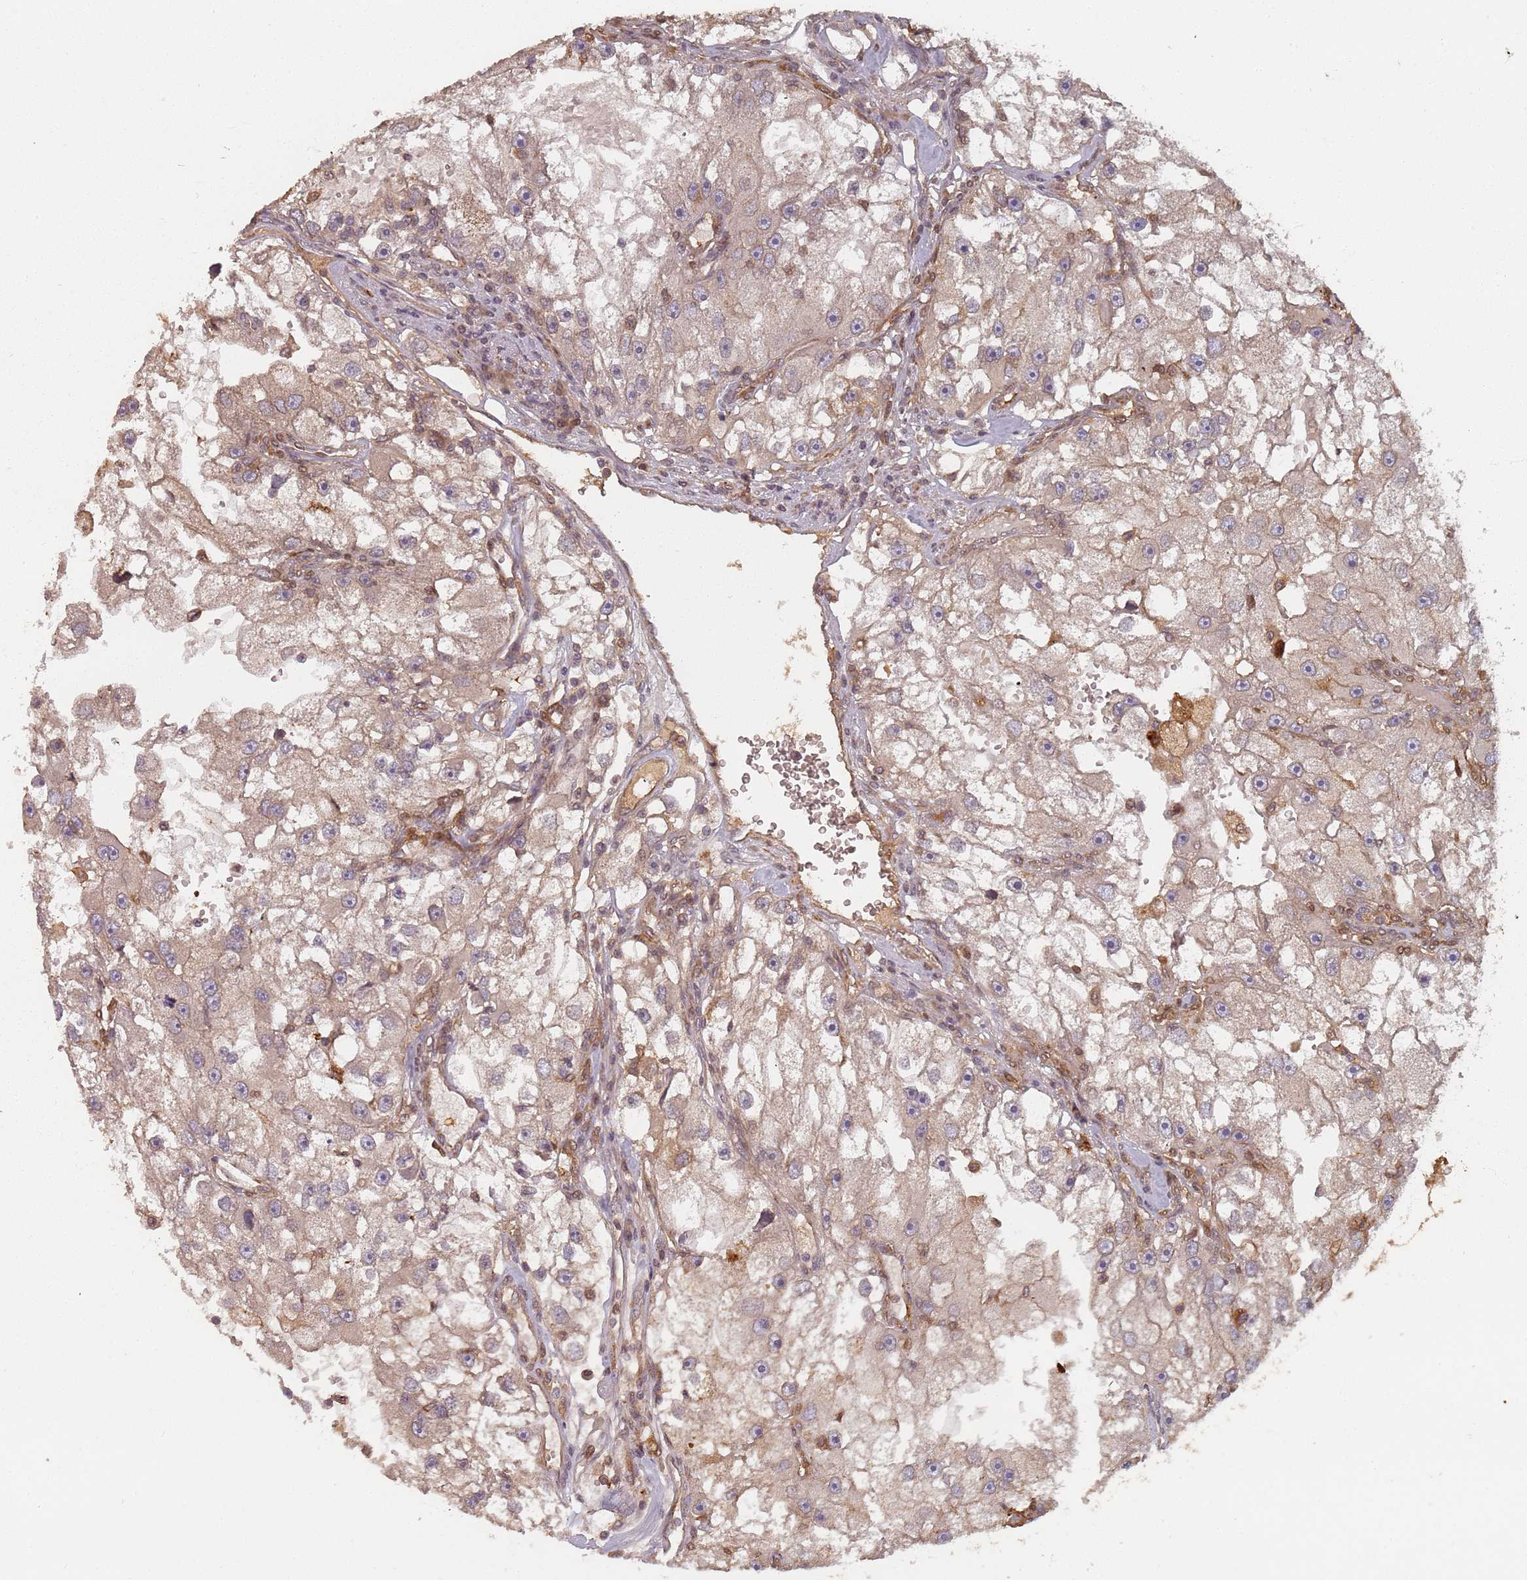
{"staining": {"intensity": "weak", "quantity": "<25%", "location": "cytoplasmic/membranous"}, "tissue": "renal cancer", "cell_type": "Tumor cells", "image_type": "cancer", "snomed": [{"axis": "morphology", "description": "Adenocarcinoma, NOS"}, {"axis": "topography", "description": "Kidney"}], "caption": "An IHC photomicrograph of renal cancer (adenocarcinoma) is shown. There is no staining in tumor cells of renal cancer (adenocarcinoma).", "gene": "SDCCAG8", "patient": {"sex": "male", "age": 63}}